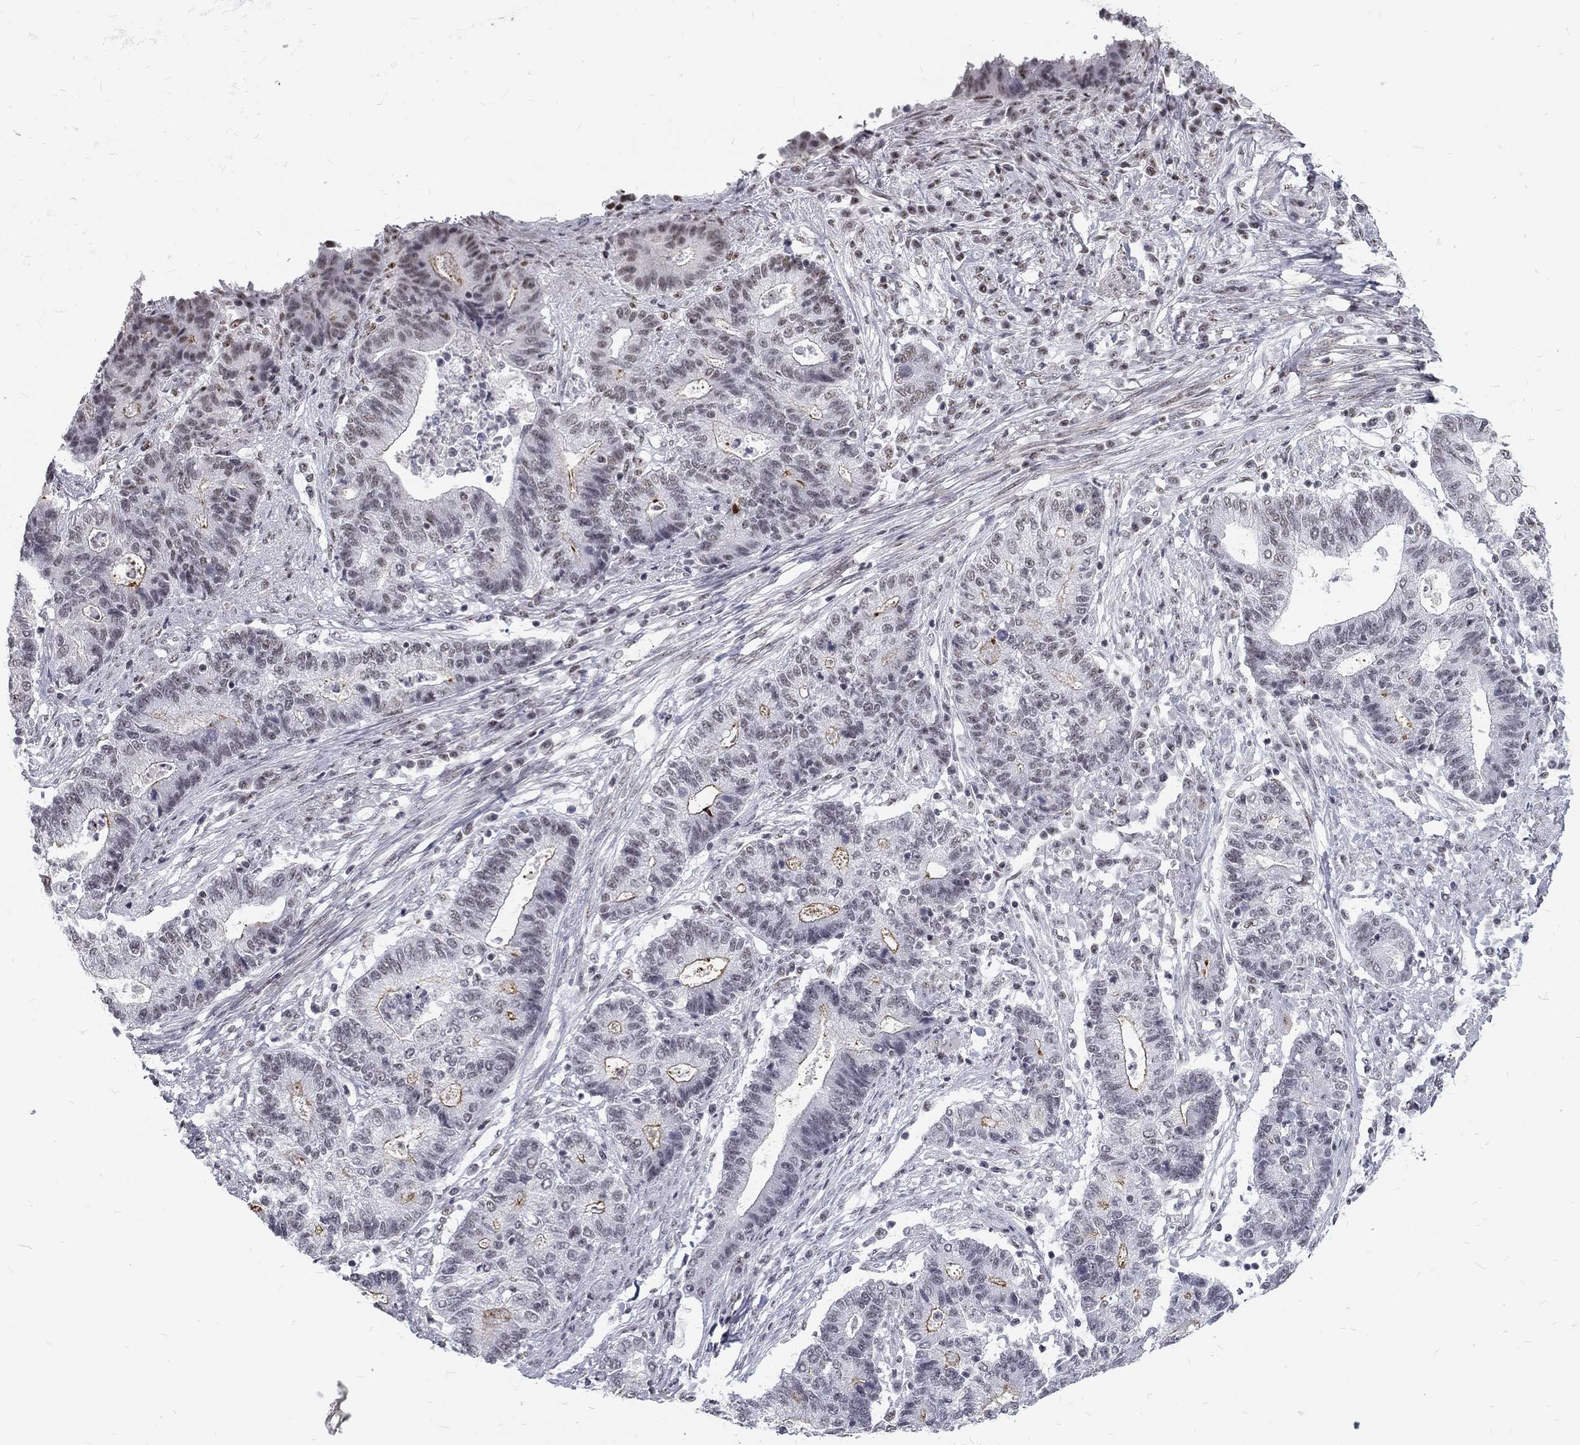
{"staining": {"intensity": "weak", "quantity": "<25%", "location": "nuclear"}, "tissue": "endometrial cancer", "cell_type": "Tumor cells", "image_type": "cancer", "snomed": [{"axis": "morphology", "description": "Adenocarcinoma, NOS"}, {"axis": "topography", "description": "Uterus"}, {"axis": "topography", "description": "Endometrium"}], "caption": "IHC of human adenocarcinoma (endometrial) displays no expression in tumor cells.", "gene": "SNORC", "patient": {"sex": "female", "age": 54}}